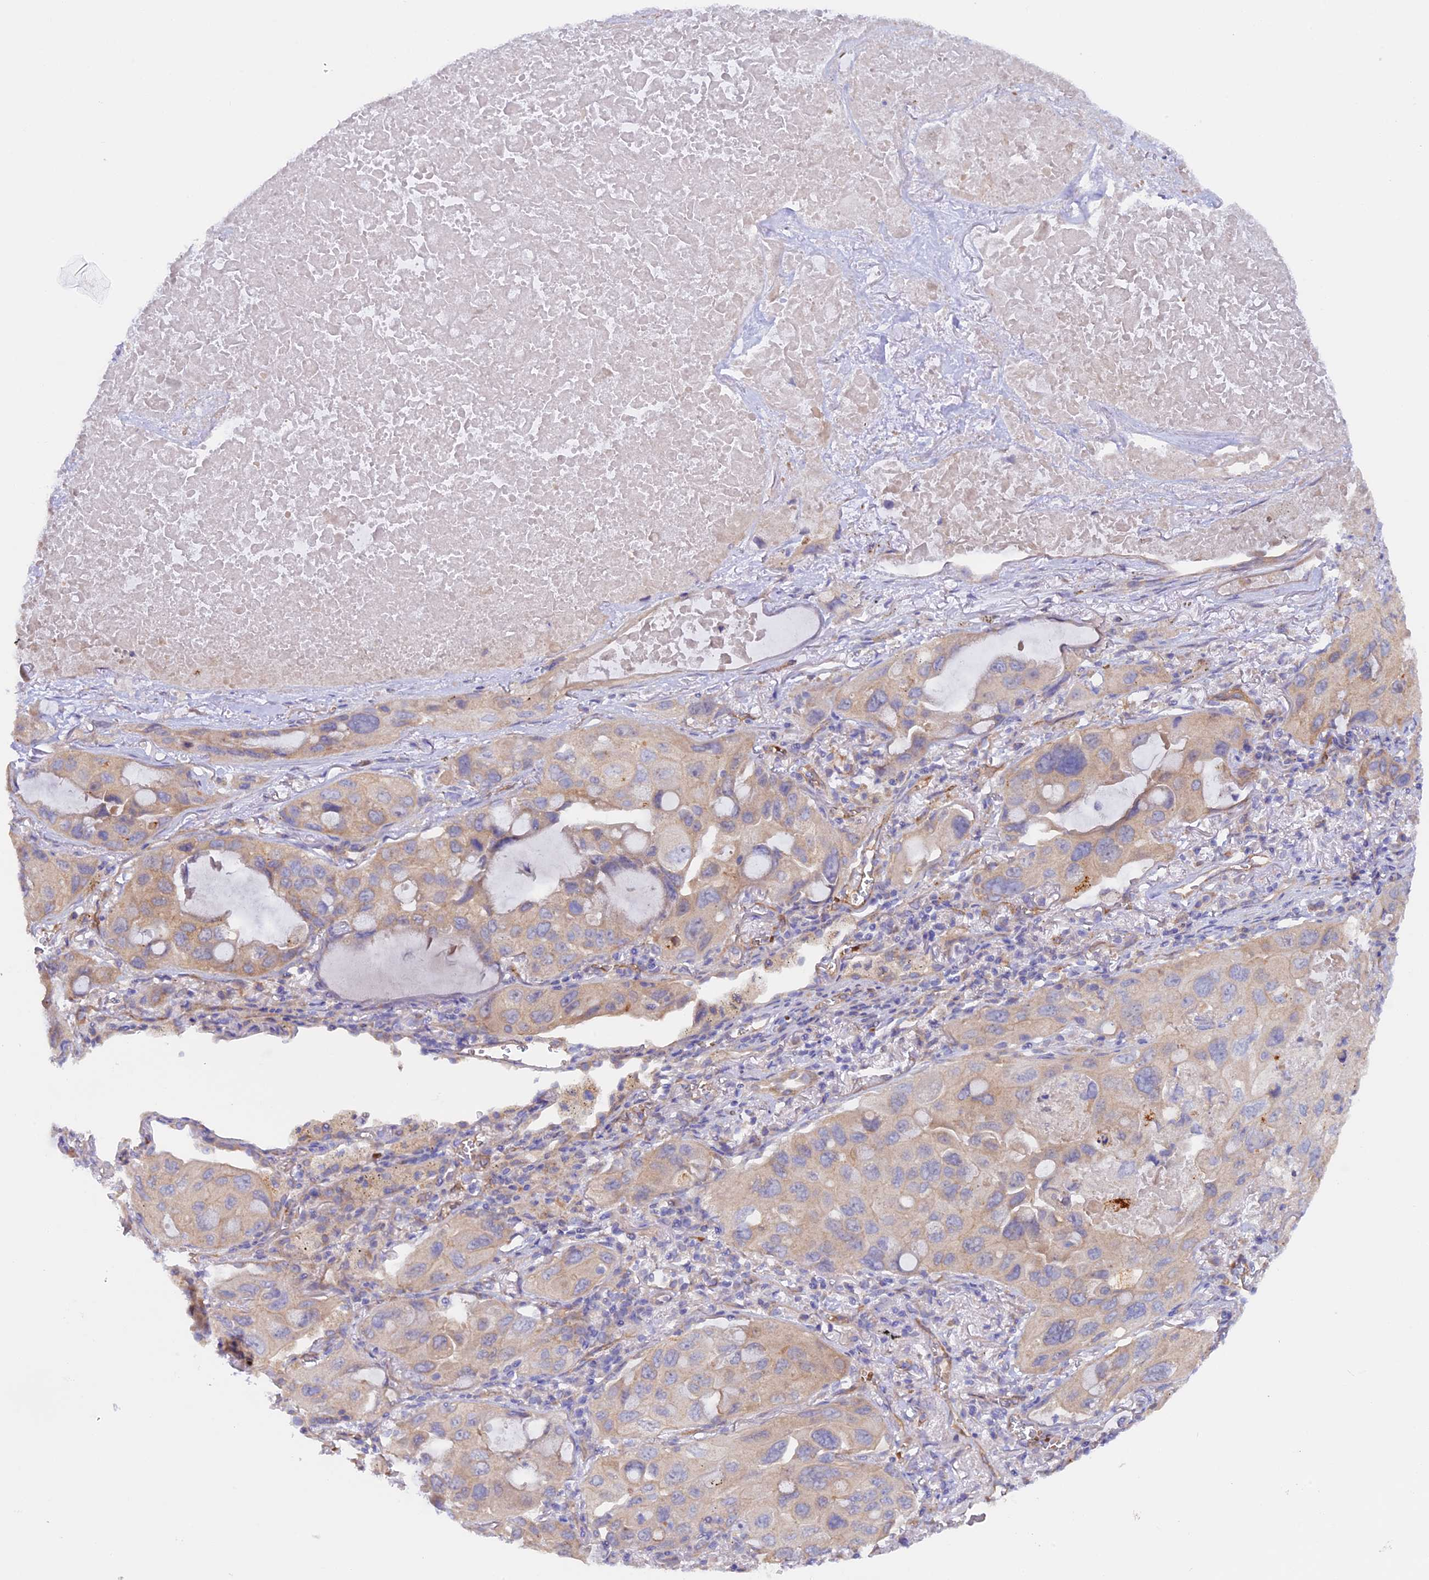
{"staining": {"intensity": "weak", "quantity": "25%-75%", "location": "cytoplasmic/membranous"}, "tissue": "lung cancer", "cell_type": "Tumor cells", "image_type": "cancer", "snomed": [{"axis": "morphology", "description": "Squamous cell carcinoma, NOS"}, {"axis": "topography", "description": "Lung"}], "caption": "Lung cancer (squamous cell carcinoma) was stained to show a protein in brown. There is low levels of weak cytoplasmic/membranous expression in about 25%-75% of tumor cells.", "gene": "DUS3L", "patient": {"sex": "female", "age": 73}}